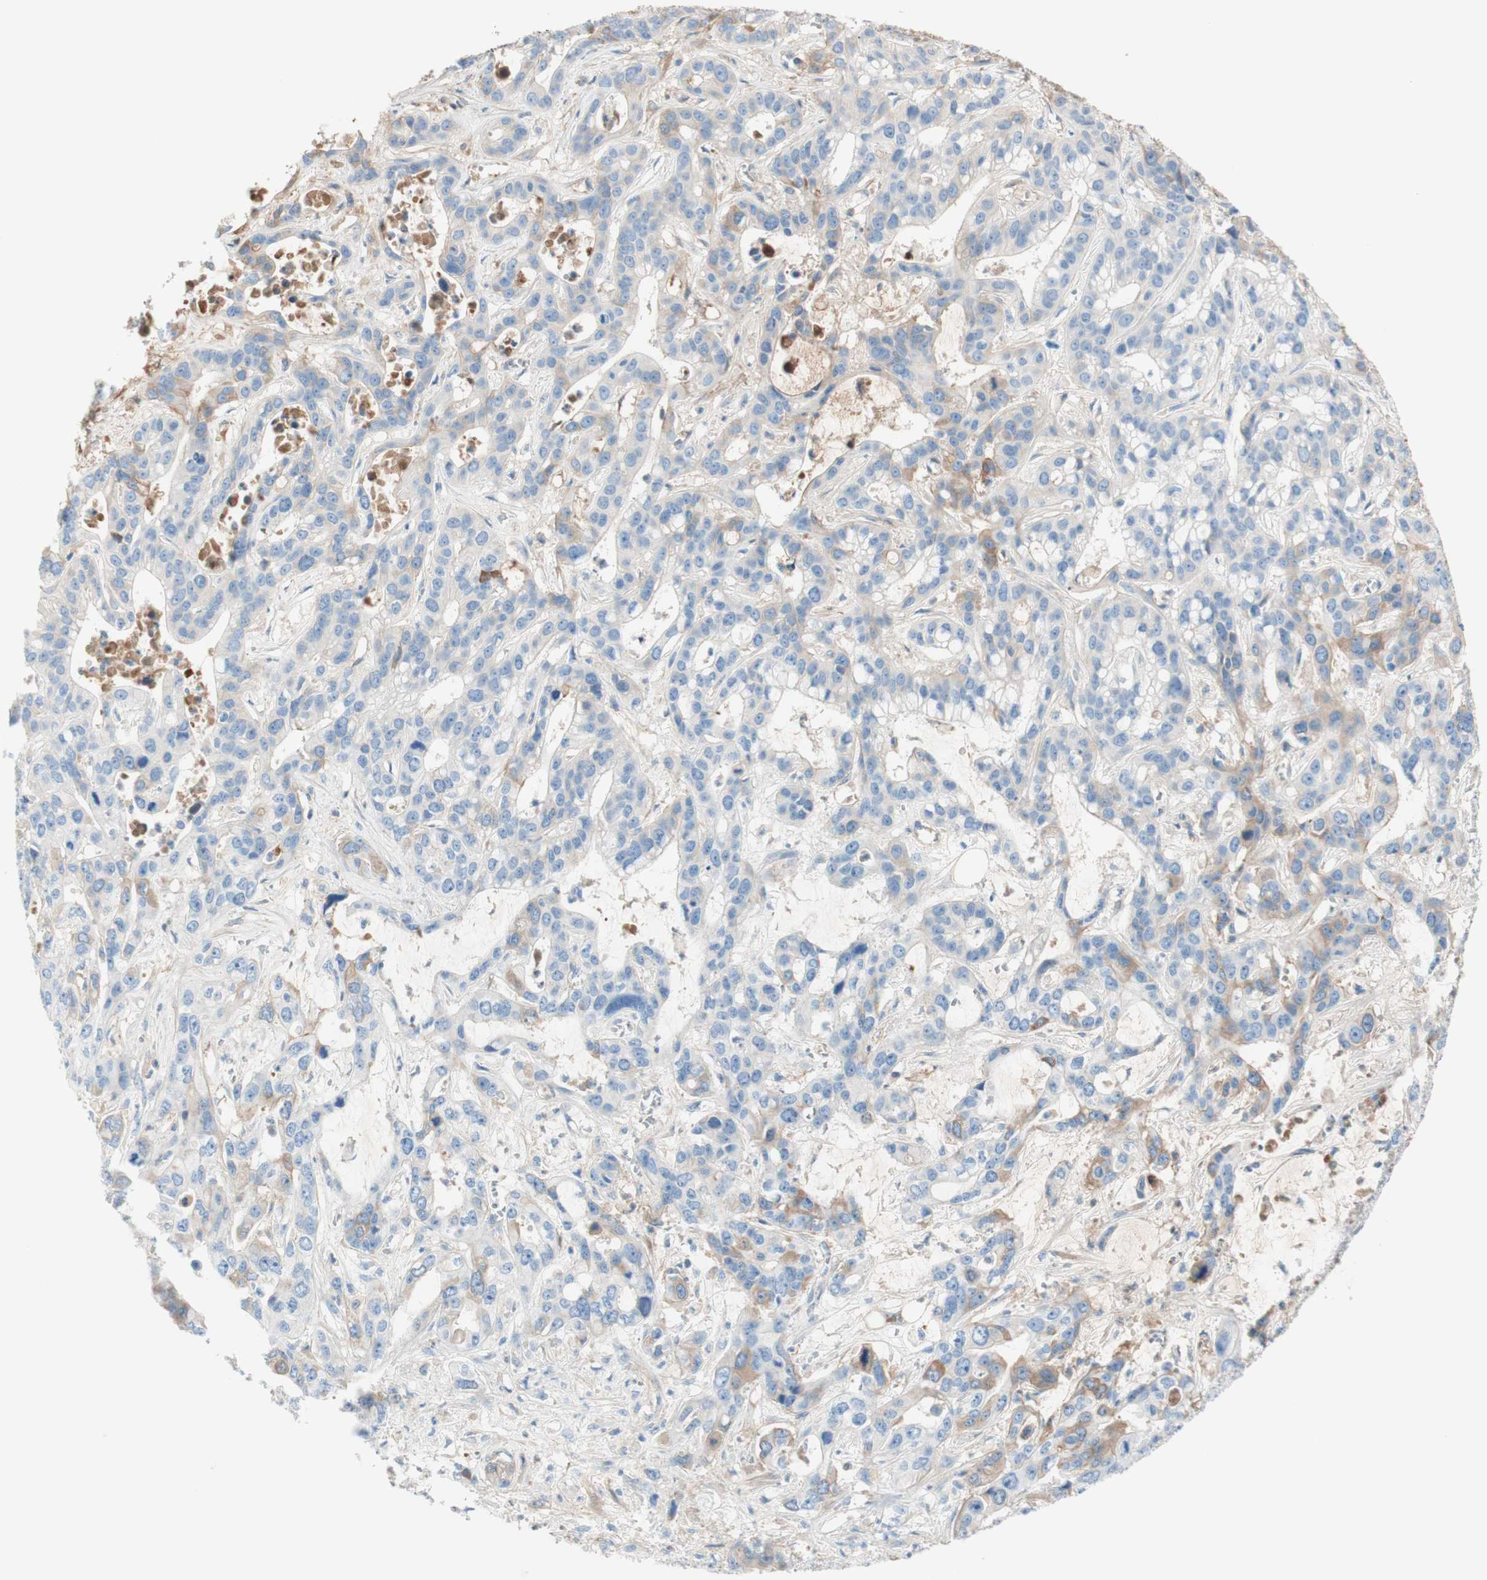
{"staining": {"intensity": "negative", "quantity": "none", "location": "none"}, "tissue": "liver cancer", "cell_type": "Tumor cells", "image_type": "cancer", "snomed": [{"axis": "morphology", "description": "Cholangiocarcinoma"}, {"axis": "topography", "description": "Liver"}], "caption": "This is an immunohistochemistry (IHC) image of liver cholangiocarcinoma. There is no staining in tumor cells.", "gene": "KNG1", "patient": {"sex": "female", "age": 65}}